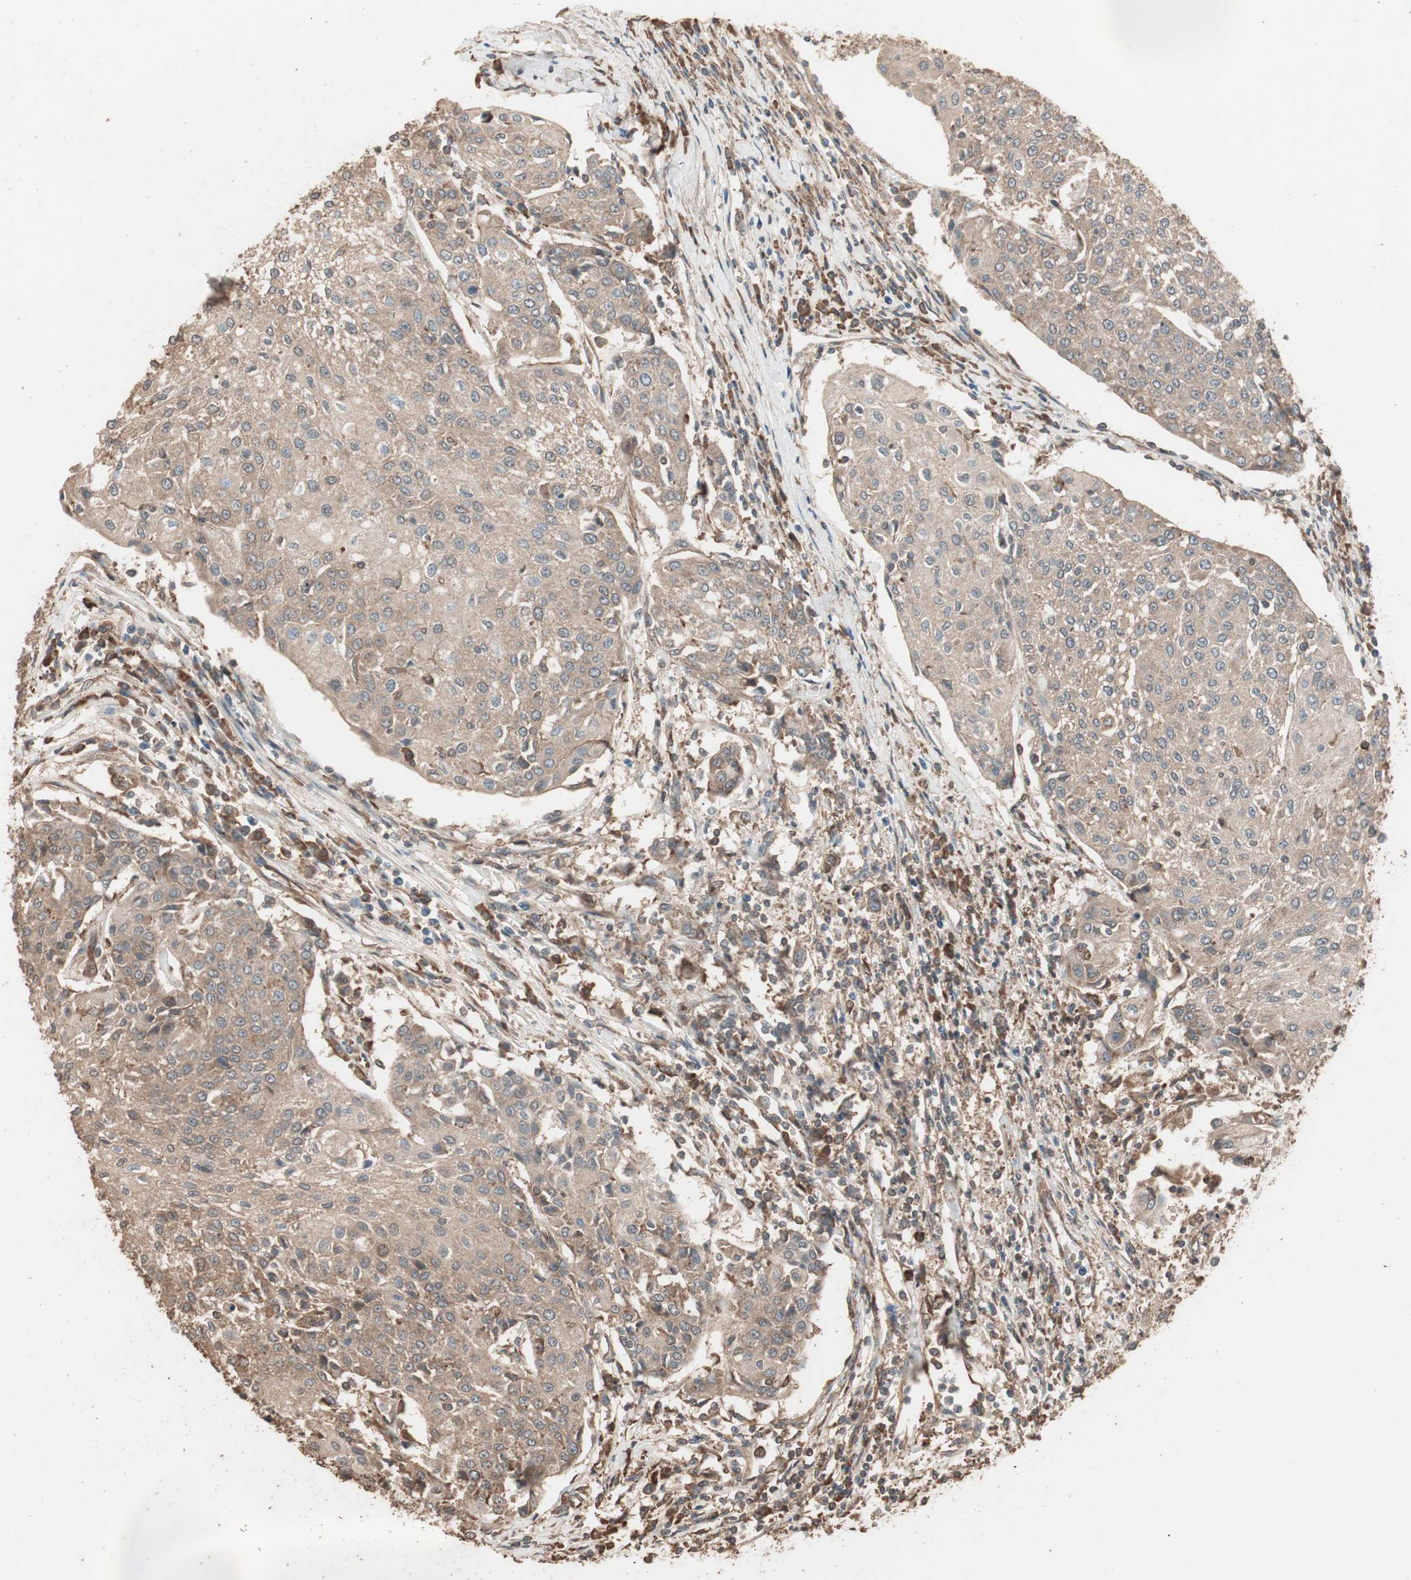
{"staining": {"intensity": "moderate", "quantity": ">75%", "location": "cytoplasmic/membranous"}, "tissue": "urothelial cancer", "cell_type": "Tumor cells", "image_type": "cancer", "snomed": [{"axis": "morphology", "description": "Urothelial carcinoma, High grade"}, {"axis": "topography", "description": "Urinary bladder"}], "caption": "Immunohistochemical staining of urothelial carcinoma (high-grade) displays medium levels of moderate cytoplasmic/membranous expression in about >75% of tumor cells.", "gene": "CCN4", "patient": {"sex": "female", "age": 85}}